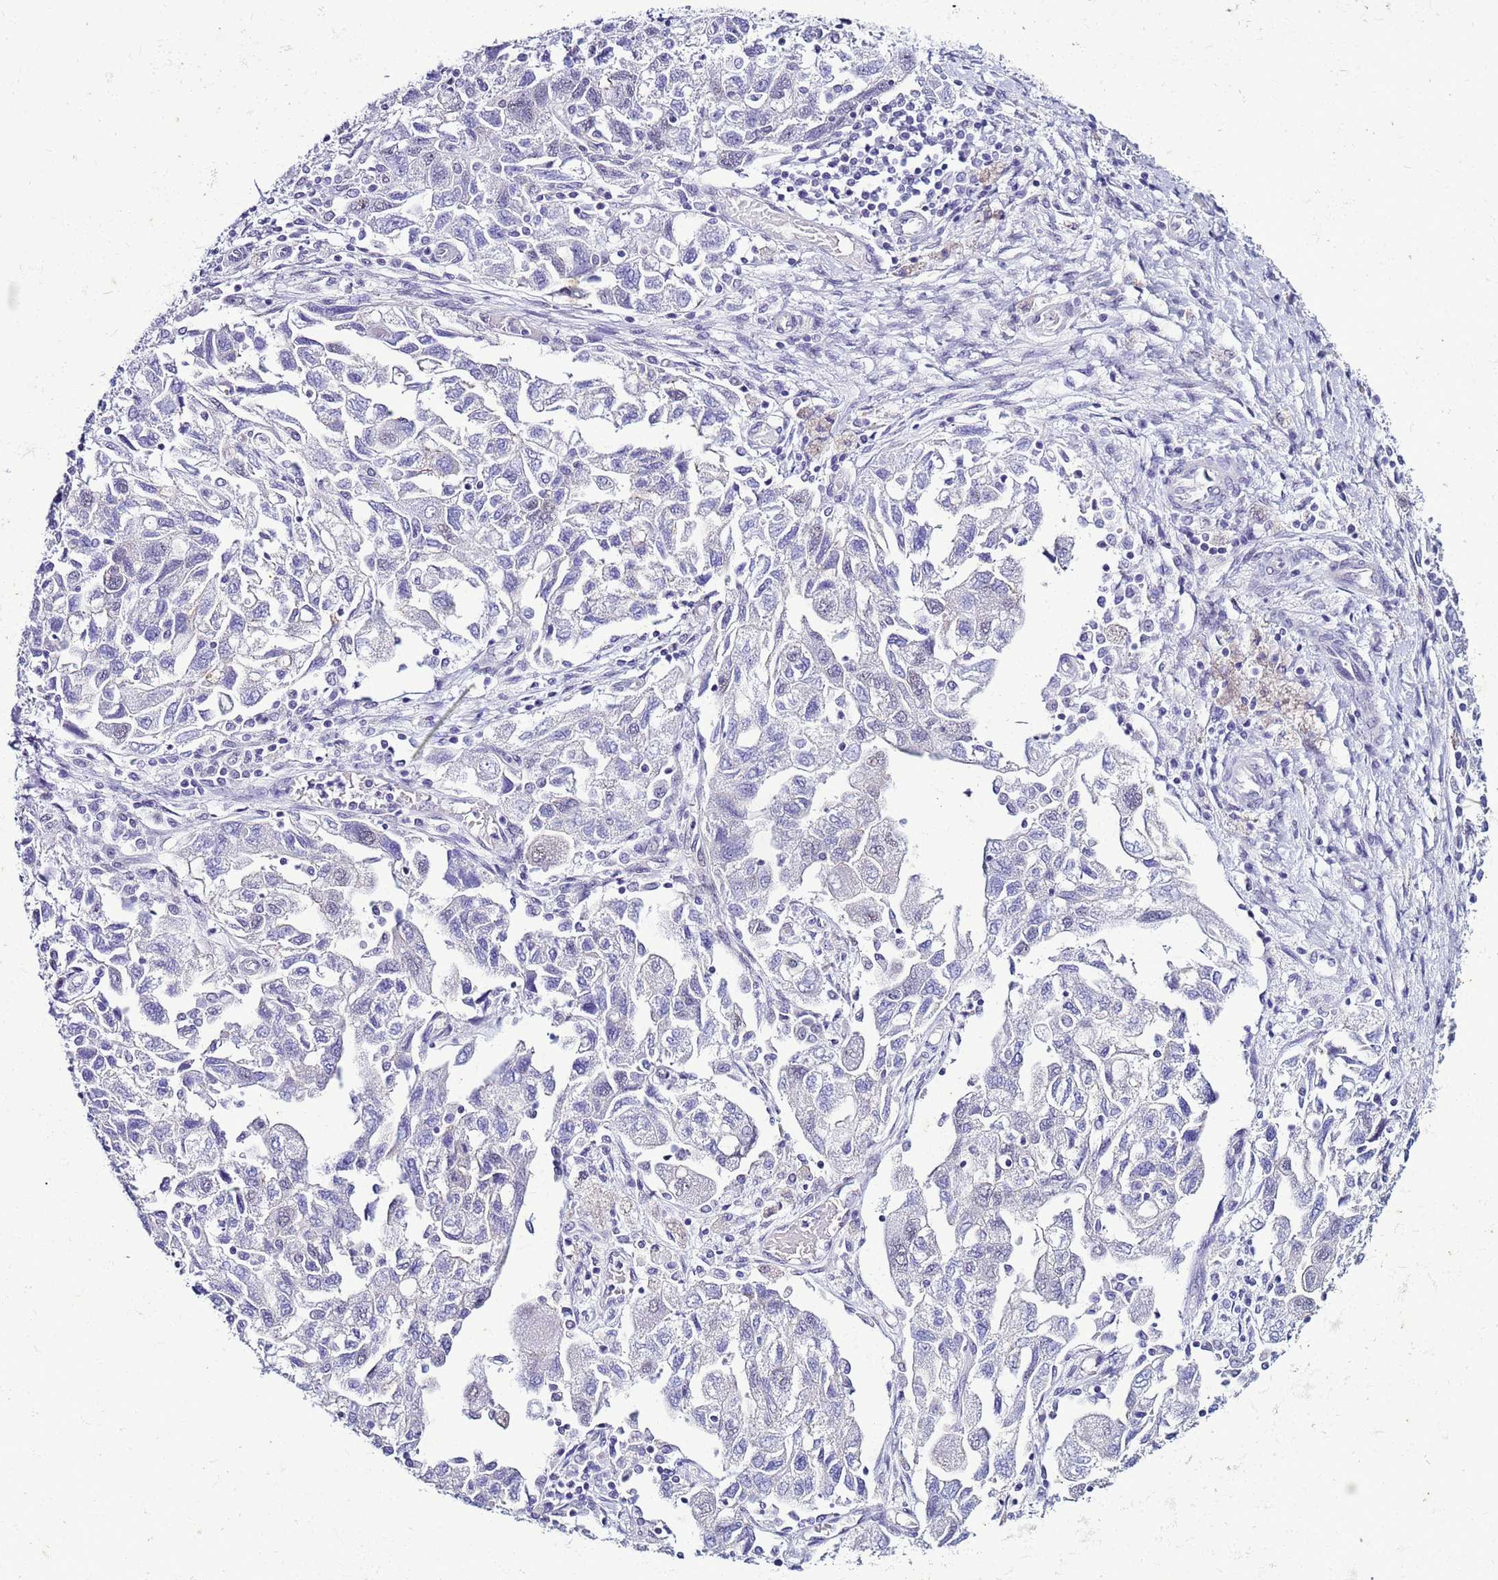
{"staining": {"intensity": "negative", "quantity": "none", "location": "none"}, "tissue": "ovarian cancer", "cell_type": "Tumor cells", "image_type": "cancer", "snomed": [{"axis": "morphology", "description": "Carcinoma, NOS"}, {"axis": "morphology", "description": "Cystadenocarcinoma, serous, NOS"}, {"axis": "topography", "description": "Ovary"}], "caption": "Immunohistochemistry (IHC) of ovarian cancer demonstrates no staining in tumor cells.", "gene": "LRRC10B", "patient": {"sex": "female", "age": 69}}